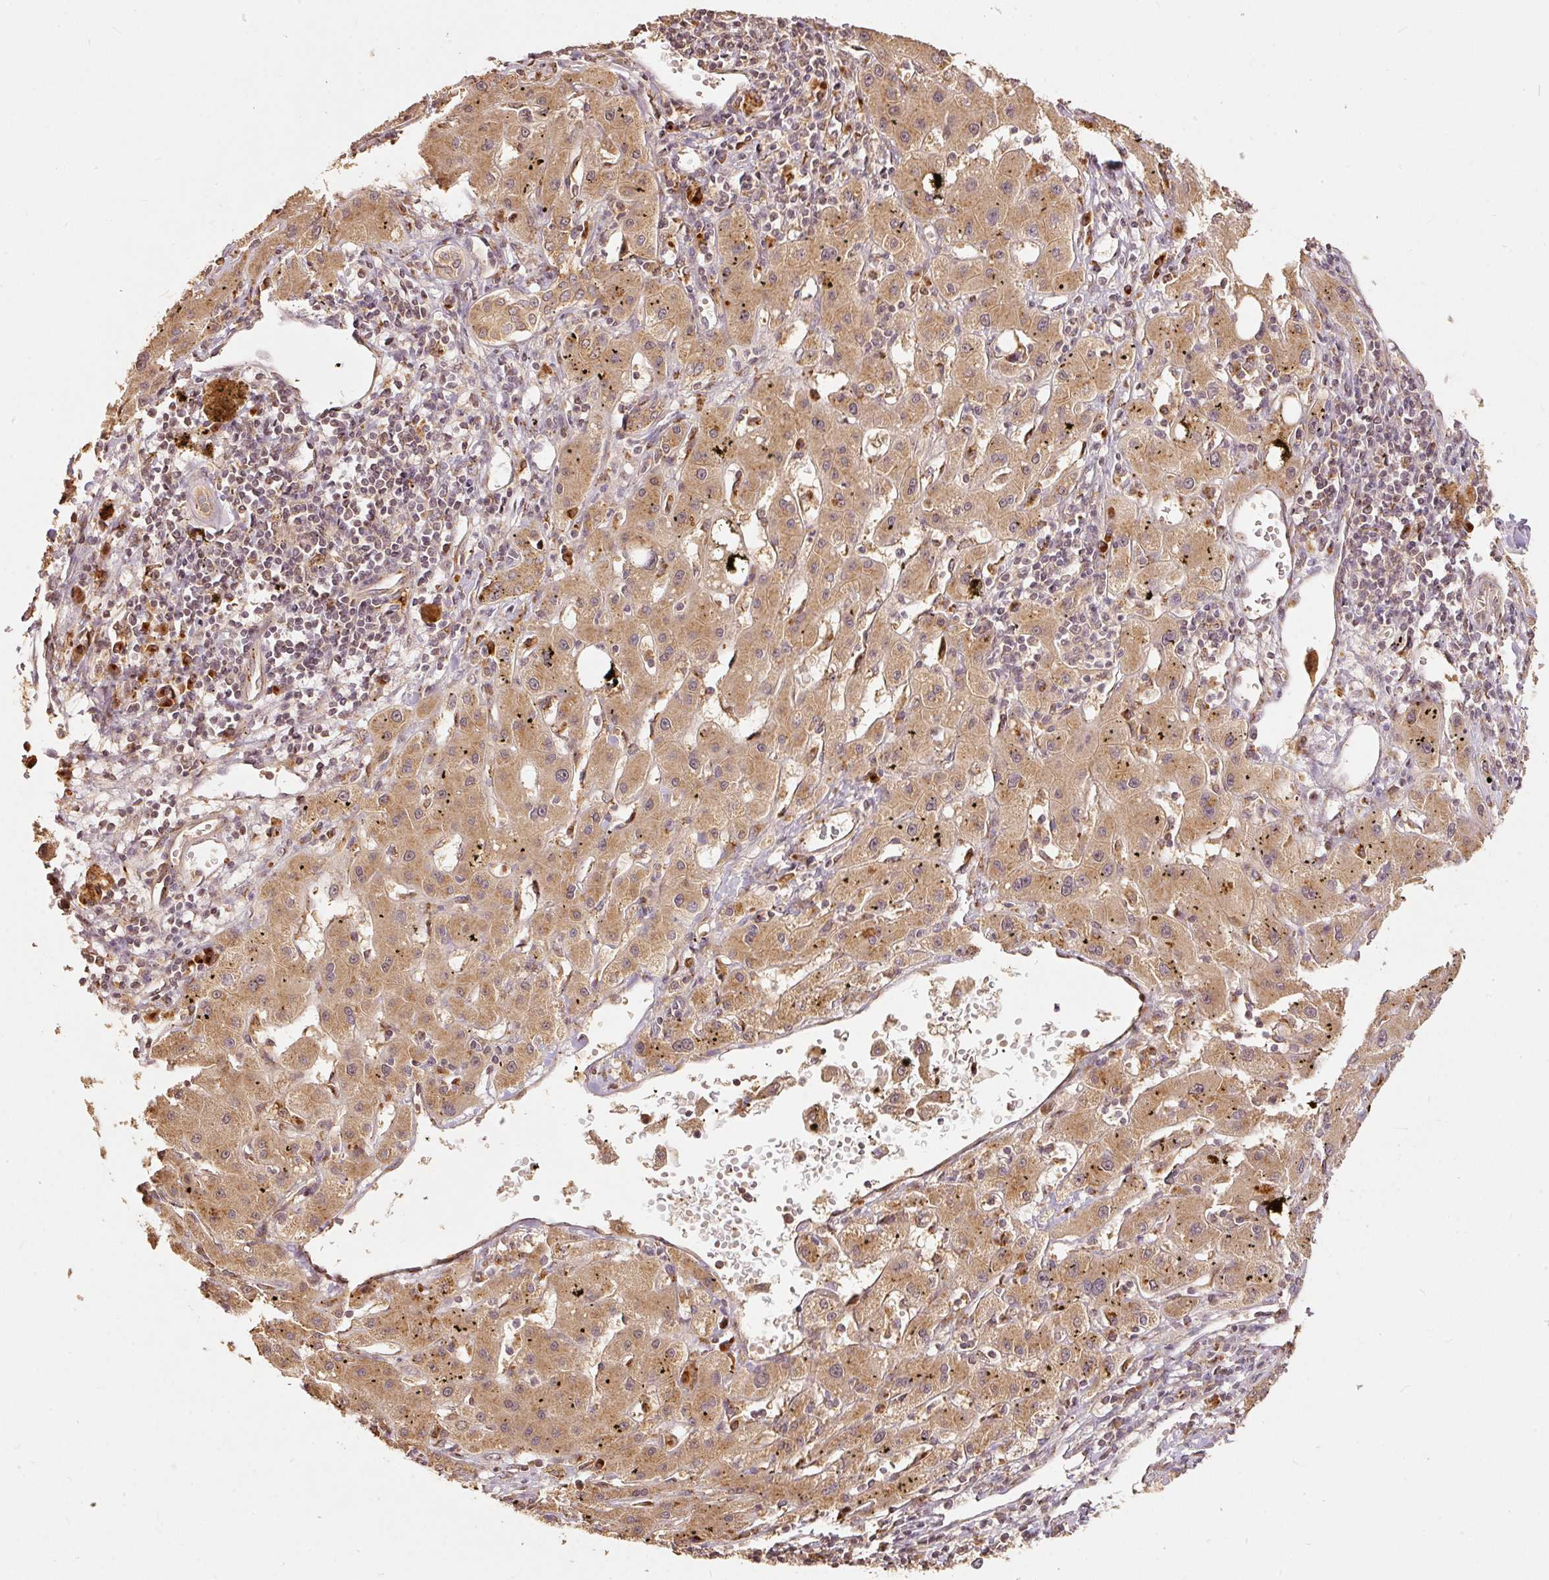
{"staining": {"intensity": "weak", "quantity": ">75%", "location": "cytoplasmic/membranous"}, "tissue": "liver cancer", "cell_type": "Tumor cells", "image_type": "cancer", "snomed": [{"axis": "morphology", "description": "Carcinoma, Hepatocellular, NOS"}, {"axis": "topography", "description": "Liver"}], "caption": "Liver cancer (hepatocellular carcinoma) stained for a protein (brown) displays weak cytoplasmic/membranous positive positivity in about >75% of tumor cells.", "gene": "FUT8", "patient": {"sex": "male", "age": 72}}